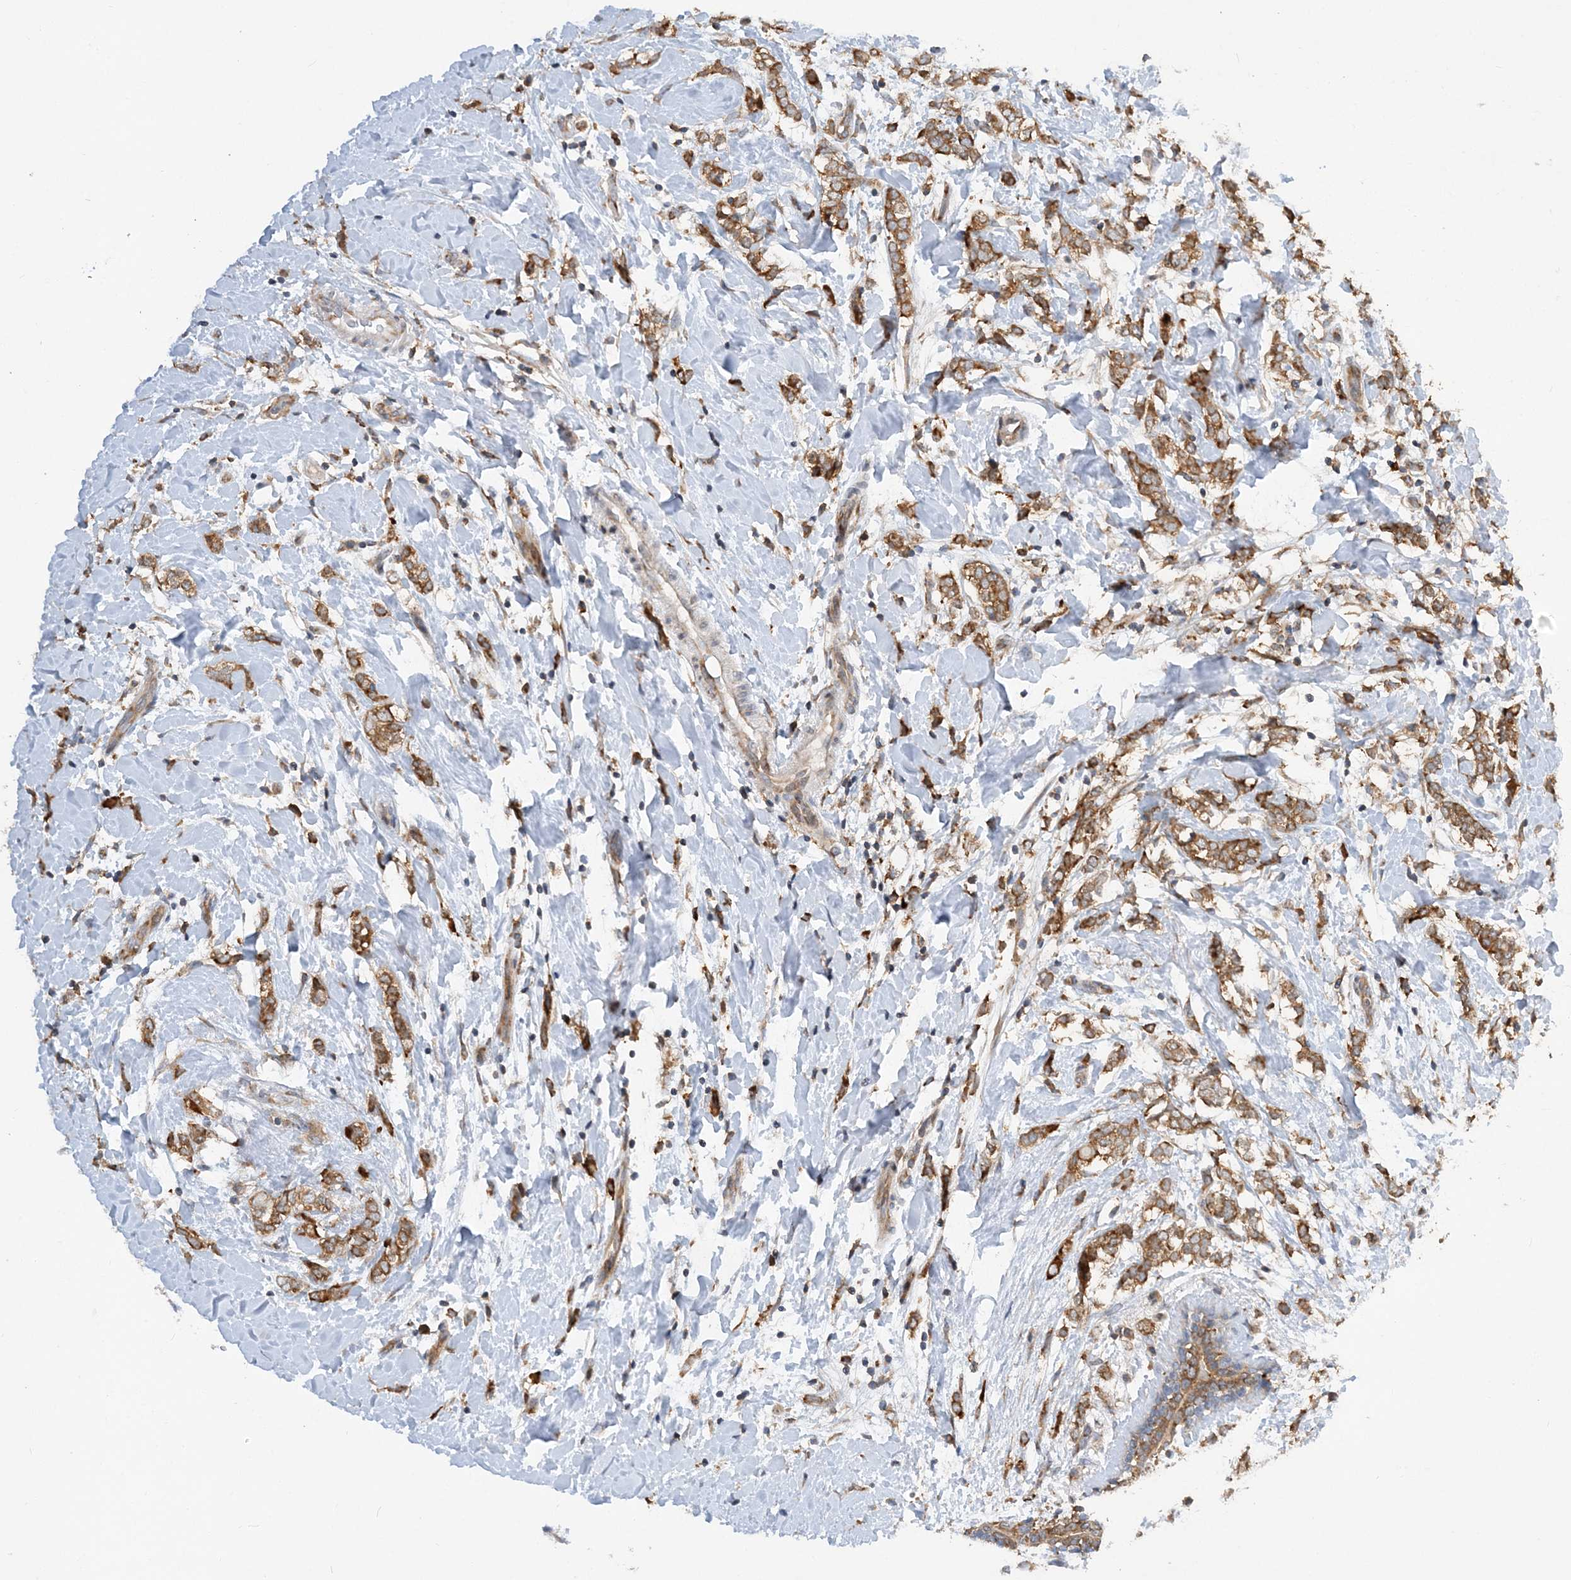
{"staining": {"intensity": "moderate", "quantity": ">75%", "location": "cytoplasmic/membranous"}, "tissue": "breast cancer", "cell_type": "Tumor cells", "image_type": "cancer", "snomed": [{"axis": "morphology", "description": "Normal tissue, NOS"}, {"axis": "morphology", "description": "Lobular carcinoma"}, {"axis": "topography", "description": "Breast"}], "caption": "Protein staining reveals moderate cytoplasmic/membranous staining in about >75% of tumor cells in breast cancer (lobular carcinoma).", "gene": "LARP4B", "patient": {"sex": "female", "age": 47}}